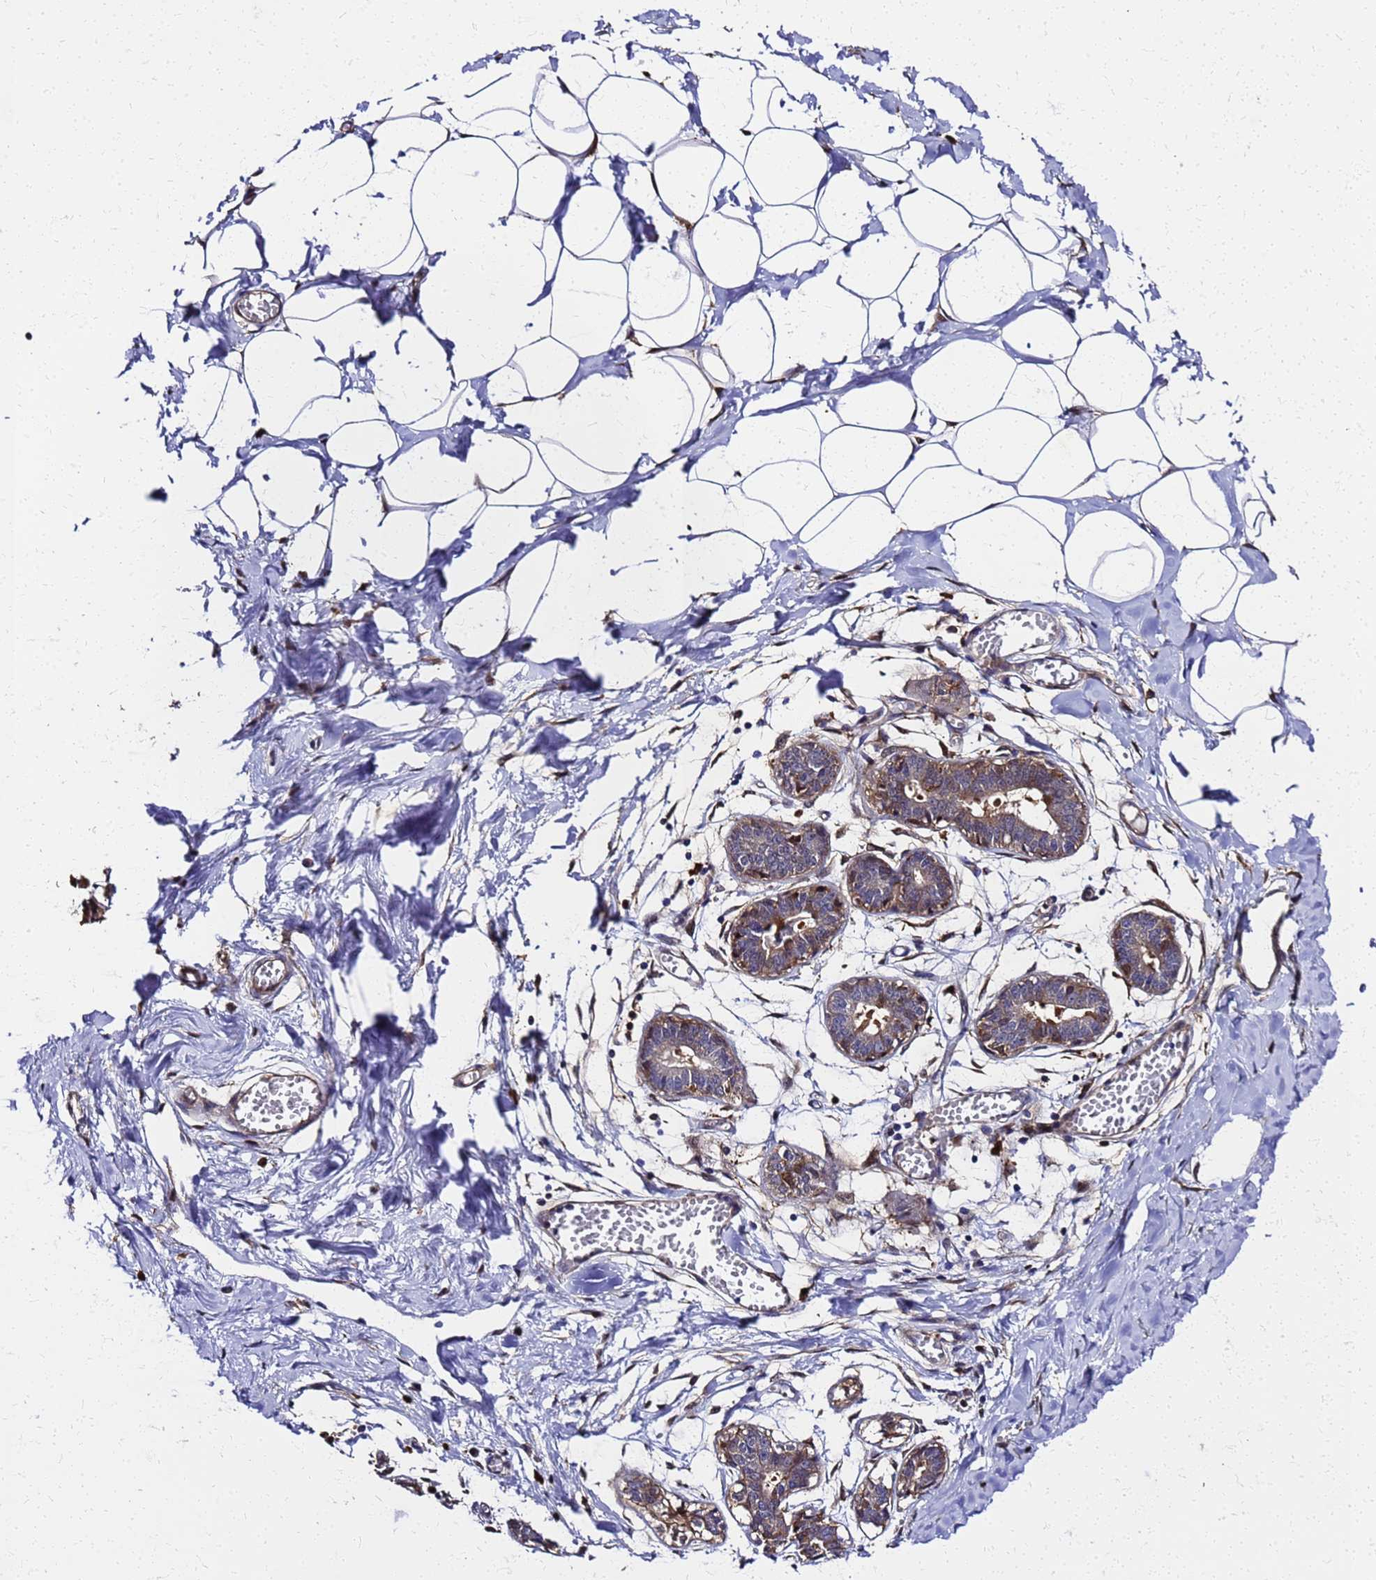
{"staining": {"intensity": "moderate", "quantity": "<25%", "location": "nuclear"}, "tissue": "breast", "cell_type": "Adipocytes", "image_type": "normal", "snomed": [{"axis": "morphology", "description": "Normal tissue, NOS"}, {"axis": "topography", "description": "Breast"}], "caption": "Breast stained with immunohistochemistry demonstrates moderate nuclear positivity in approximately <25% of adipocytes. The staining was performed using DAB to visualize the protein expression in brown, while the nuclei were stained in blue with hematoxylin (Magnification: 20x).", "gene": "S100A11", "patient": {"sex": "female", "age": 27}}